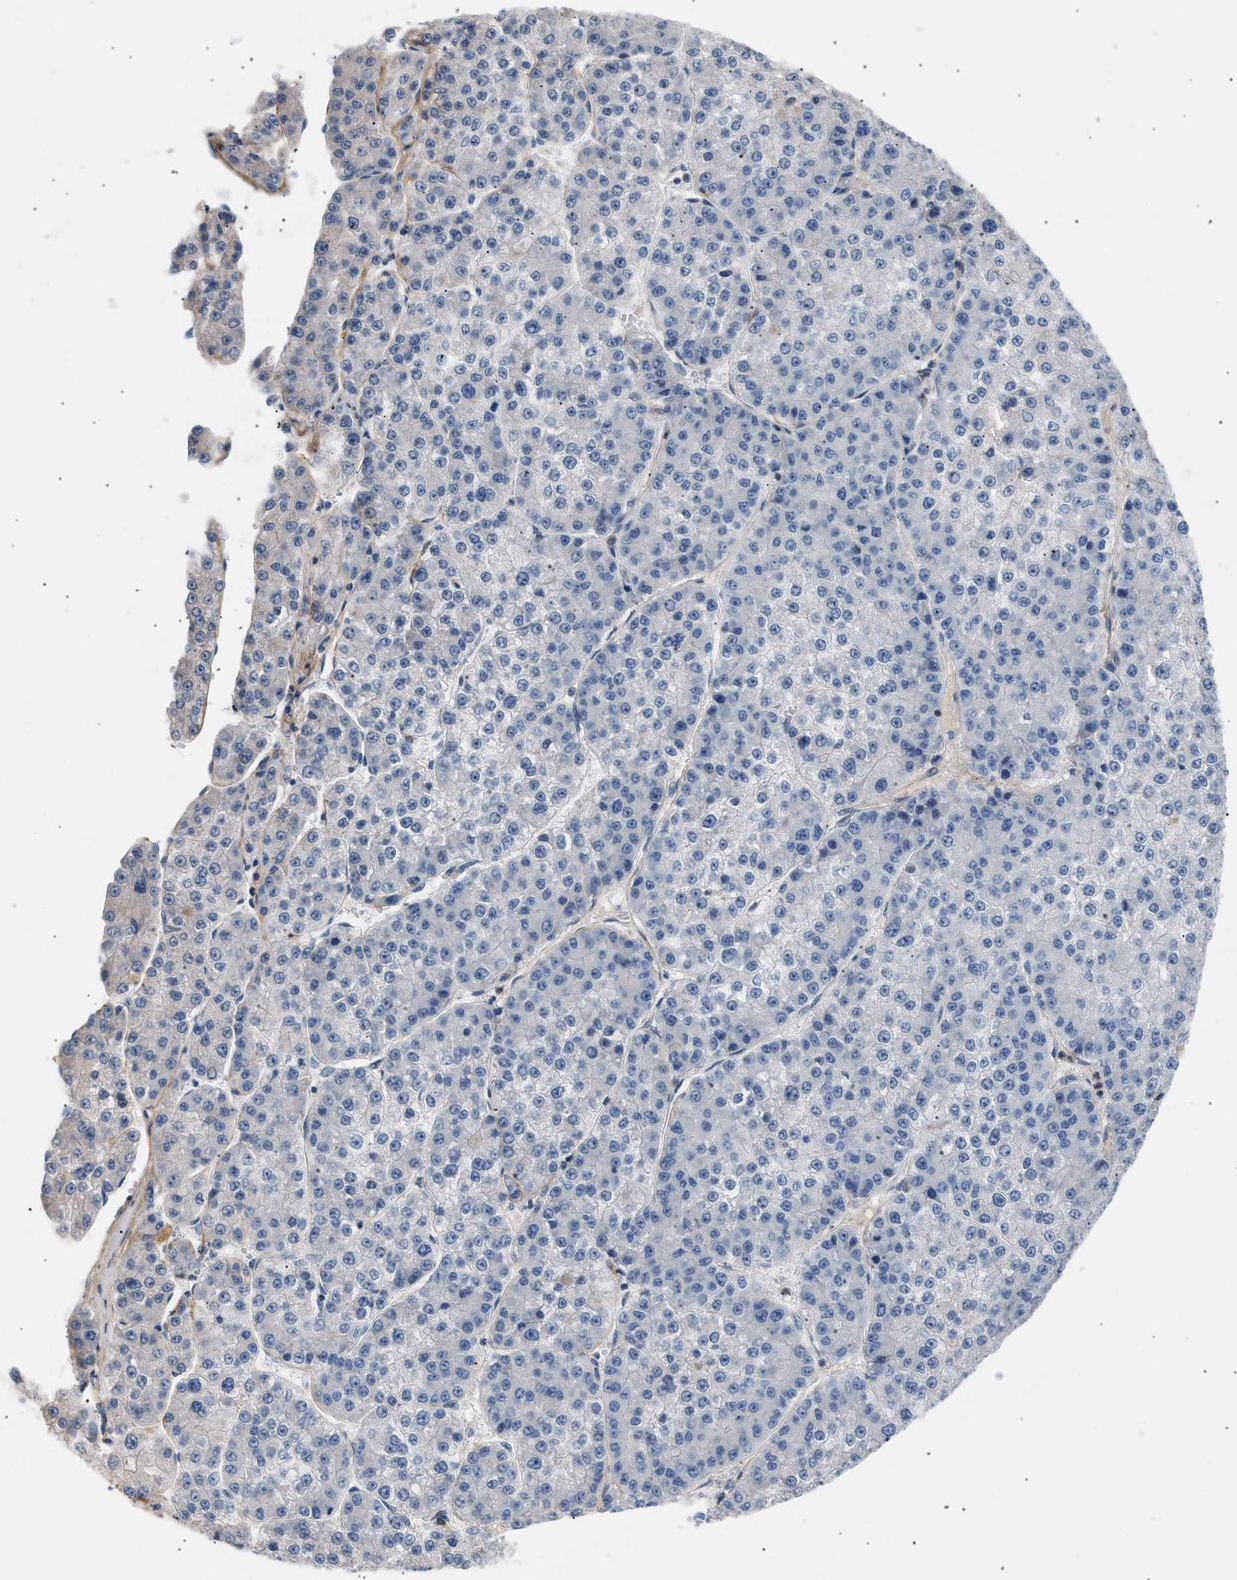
{"staining": {"intensity": "negative", "quantity": "none", "location": "none"}, "tissue": "liver cancer", "cell_type": "Tumor cells", "image_type": "cancer", "snomed": [{"axis": "morphology", "description": "Carcinoma, Hepatocellular, NOS"}, {"axis": "topography", "description": "Liver"}], "caption": "An immunohistochemistry photomicrograph of hepatocellular carcinoma (liver) is shown. There is no staining in tumor cells of hepatocellular carcinoma (liver). The staining was performed using DAB to visualize the protein expression in brown, while the nuclei were stained in blue with hematoxylin (Magnification: 20x).", "gene": "FARS2", "patient": {"sex": "female", "age": 73}}